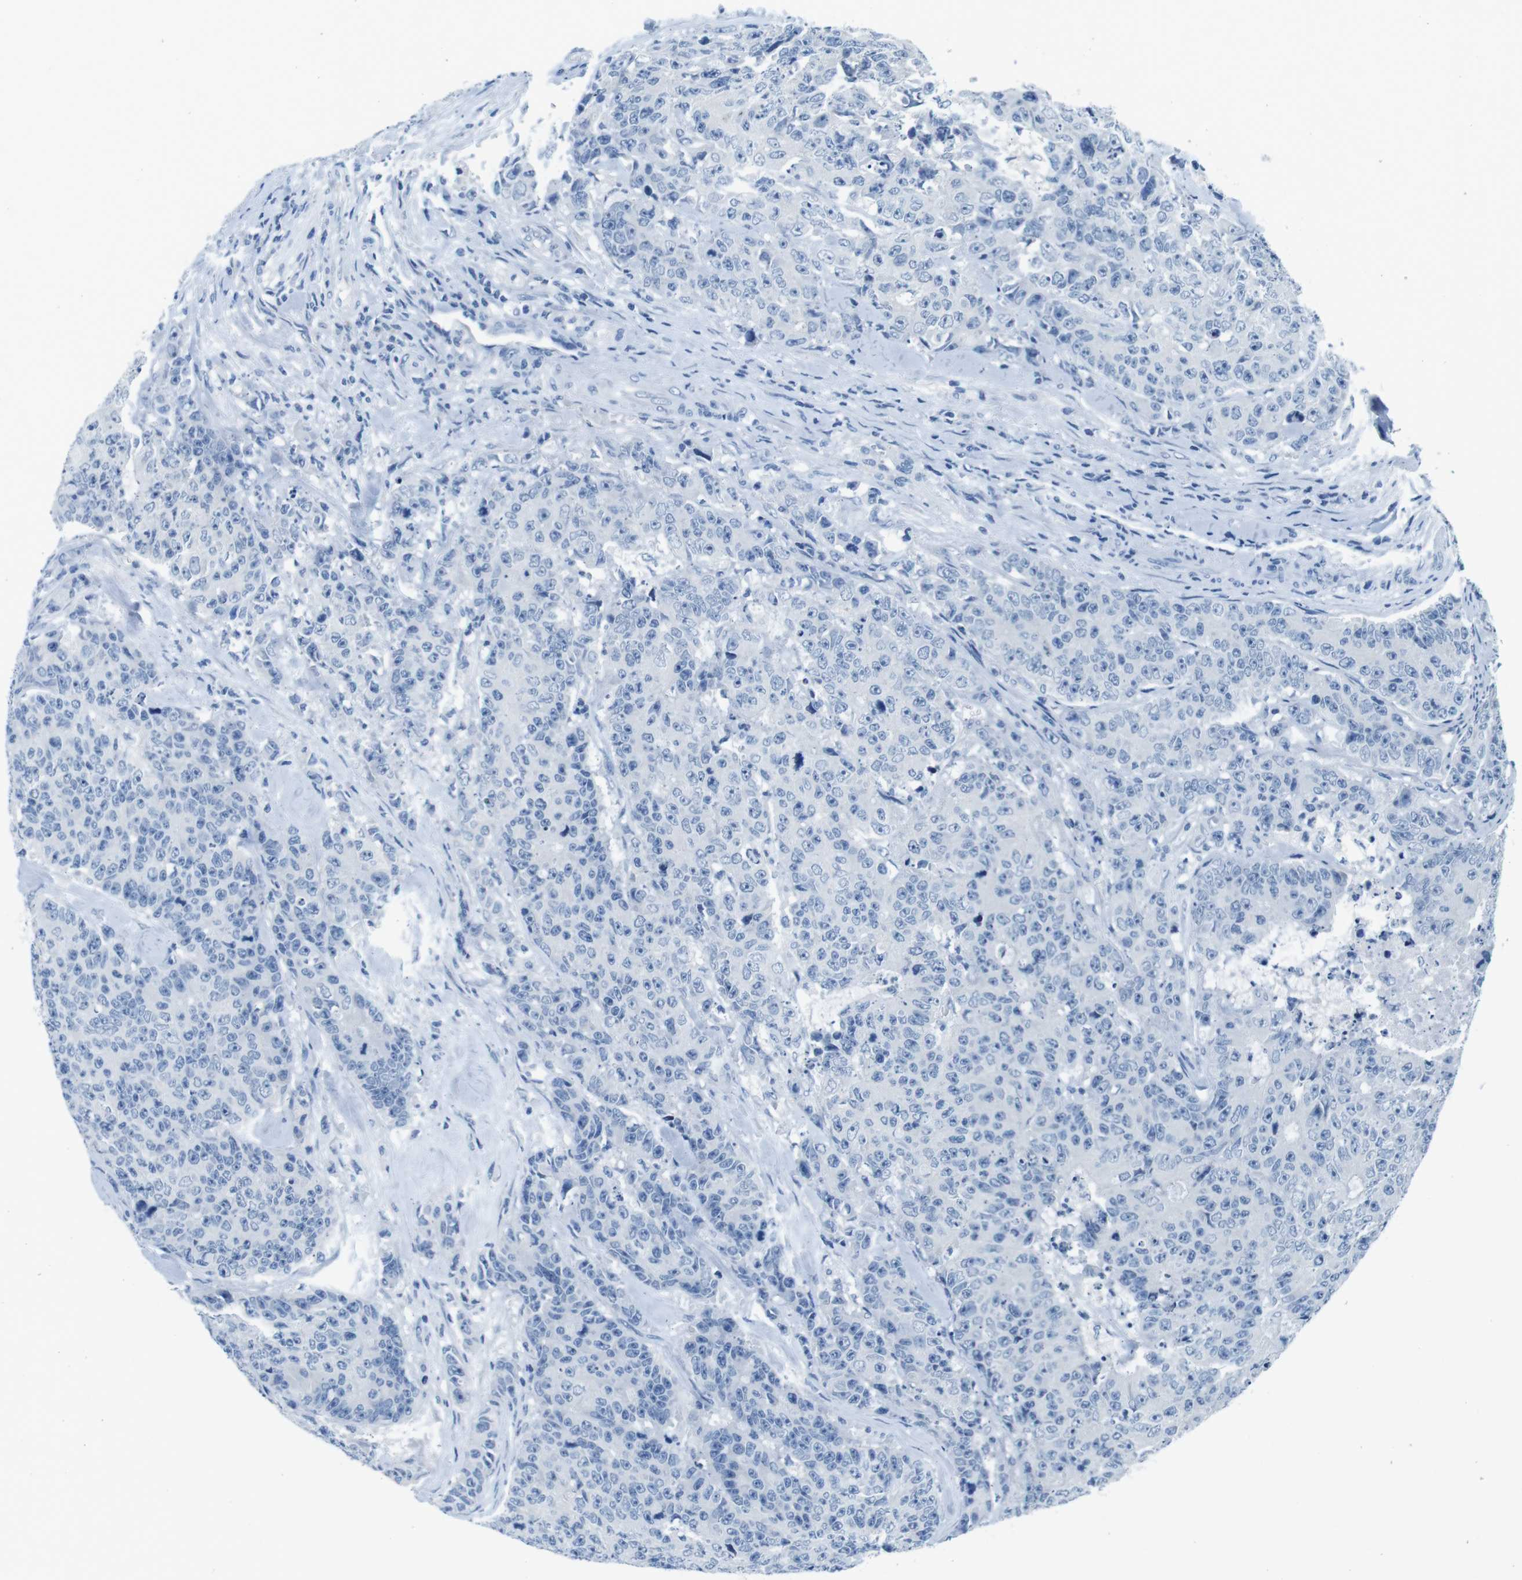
{"staining": {"intensity": "negative", "quantity": "none", "location": "none"}, "tissue": "colorectal cancer", "cell_type": "Tumor cells", "image_type": "cancer", "snomed": [{"axis": "morphology", "description": "Adenocarcinoma, NOS"}, {"axis": "topography", "description": "Colon"}], "caption": "Tumor cells show no significant expression in adenocarcinoma (colorectal).", "gene": "IGHD", "patient": {"sex": "female", "age": 86}}